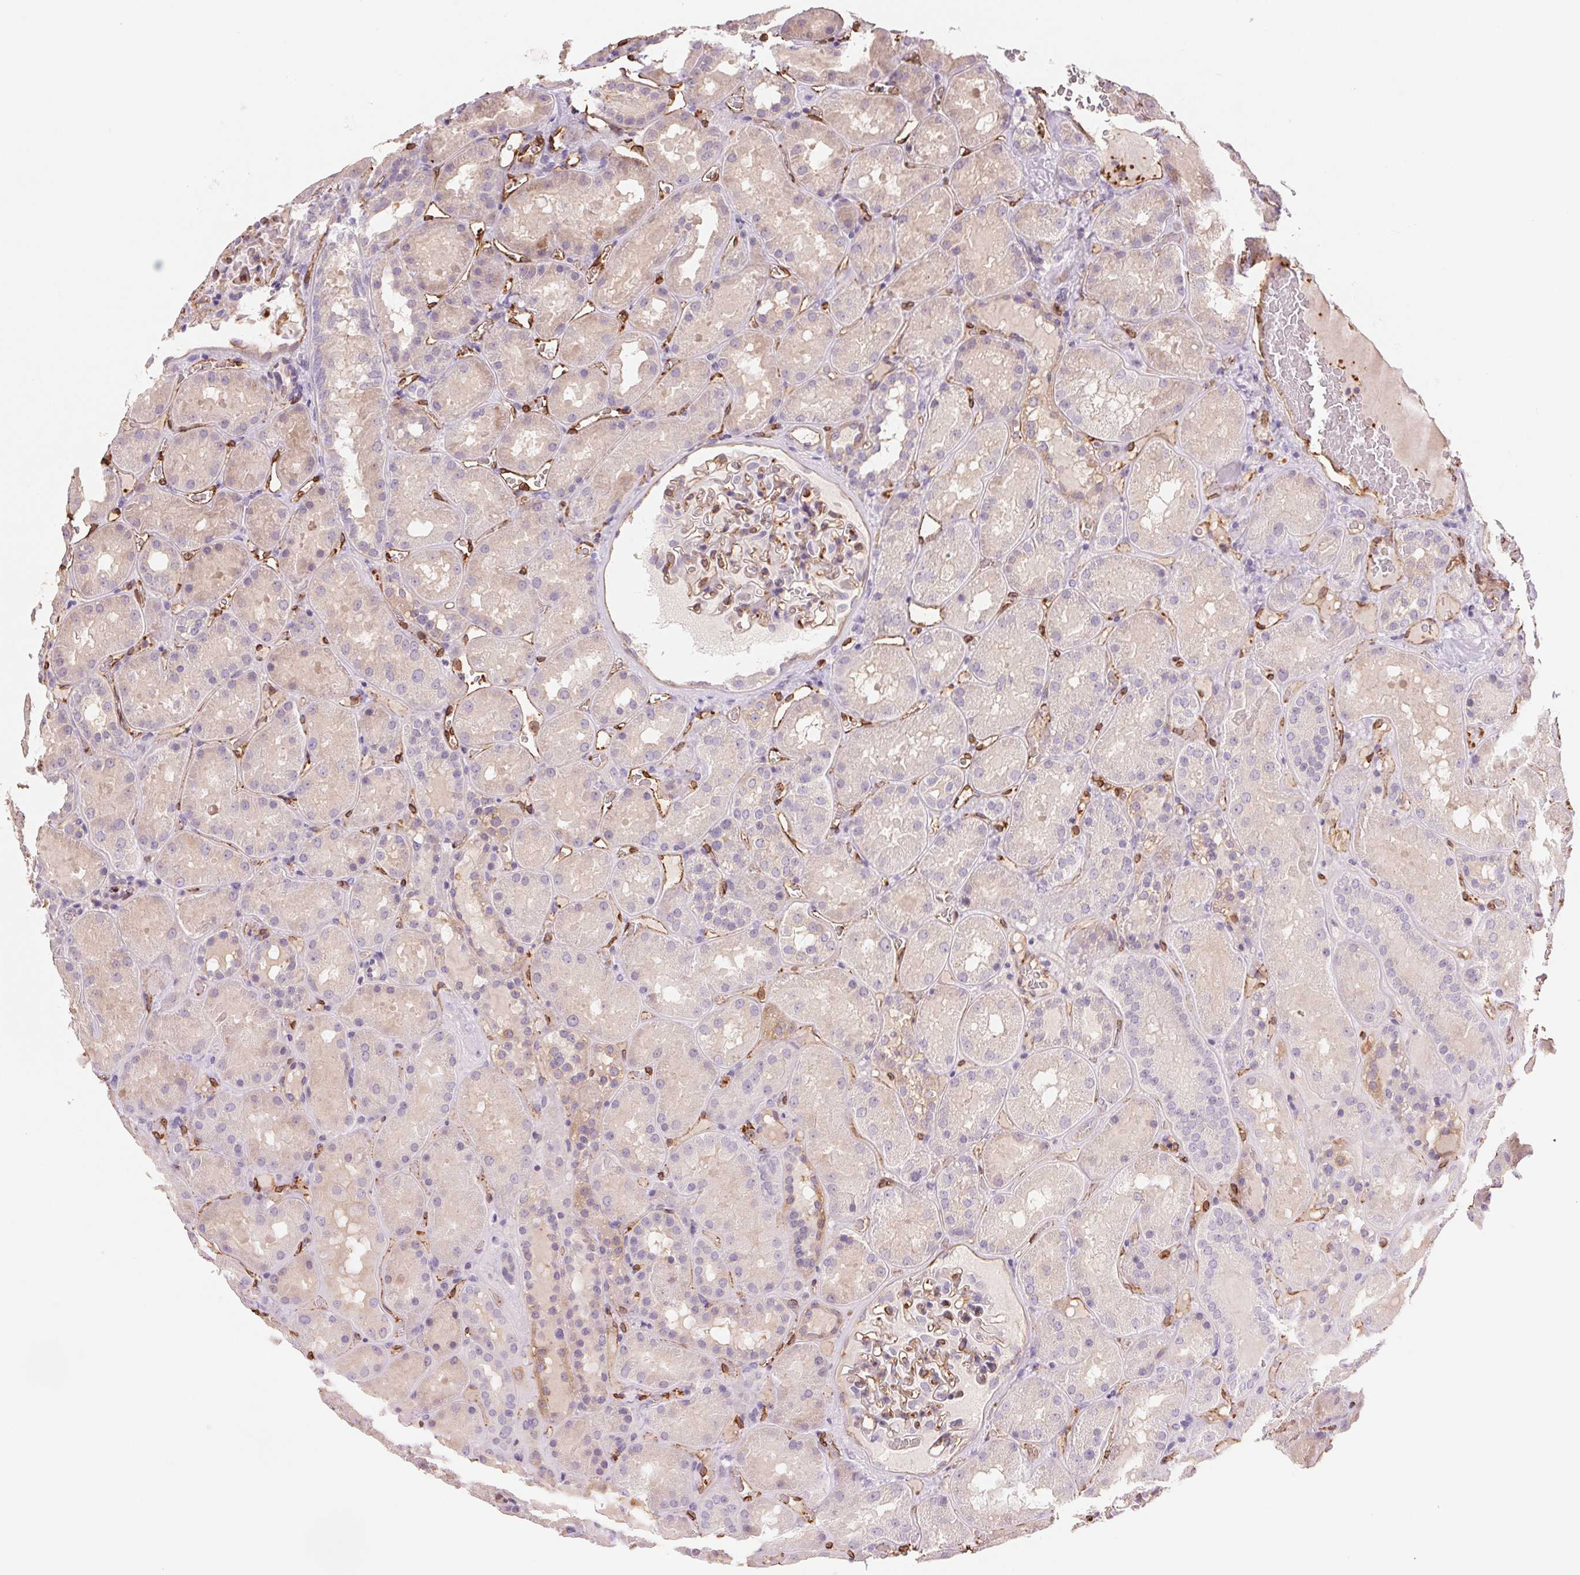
{"staining": {"intensity": "negative", "quantity": "none", "location": "none"}, "tissue": "kidney", "cell_type": "Cells in glomeruli", "image_type": "normal", "snomed": [{"axis": "morphology", "description": "Normal tissue, NOS"}, {"axis": "topography", "description": "Kidney"}], "caption": "Kidney stained for a protein using immunohistochemistry exhibits no expression cells in glomeruli.", "gene": "ANKRD13B", "patient": {"sex": "male", "age": 73}}